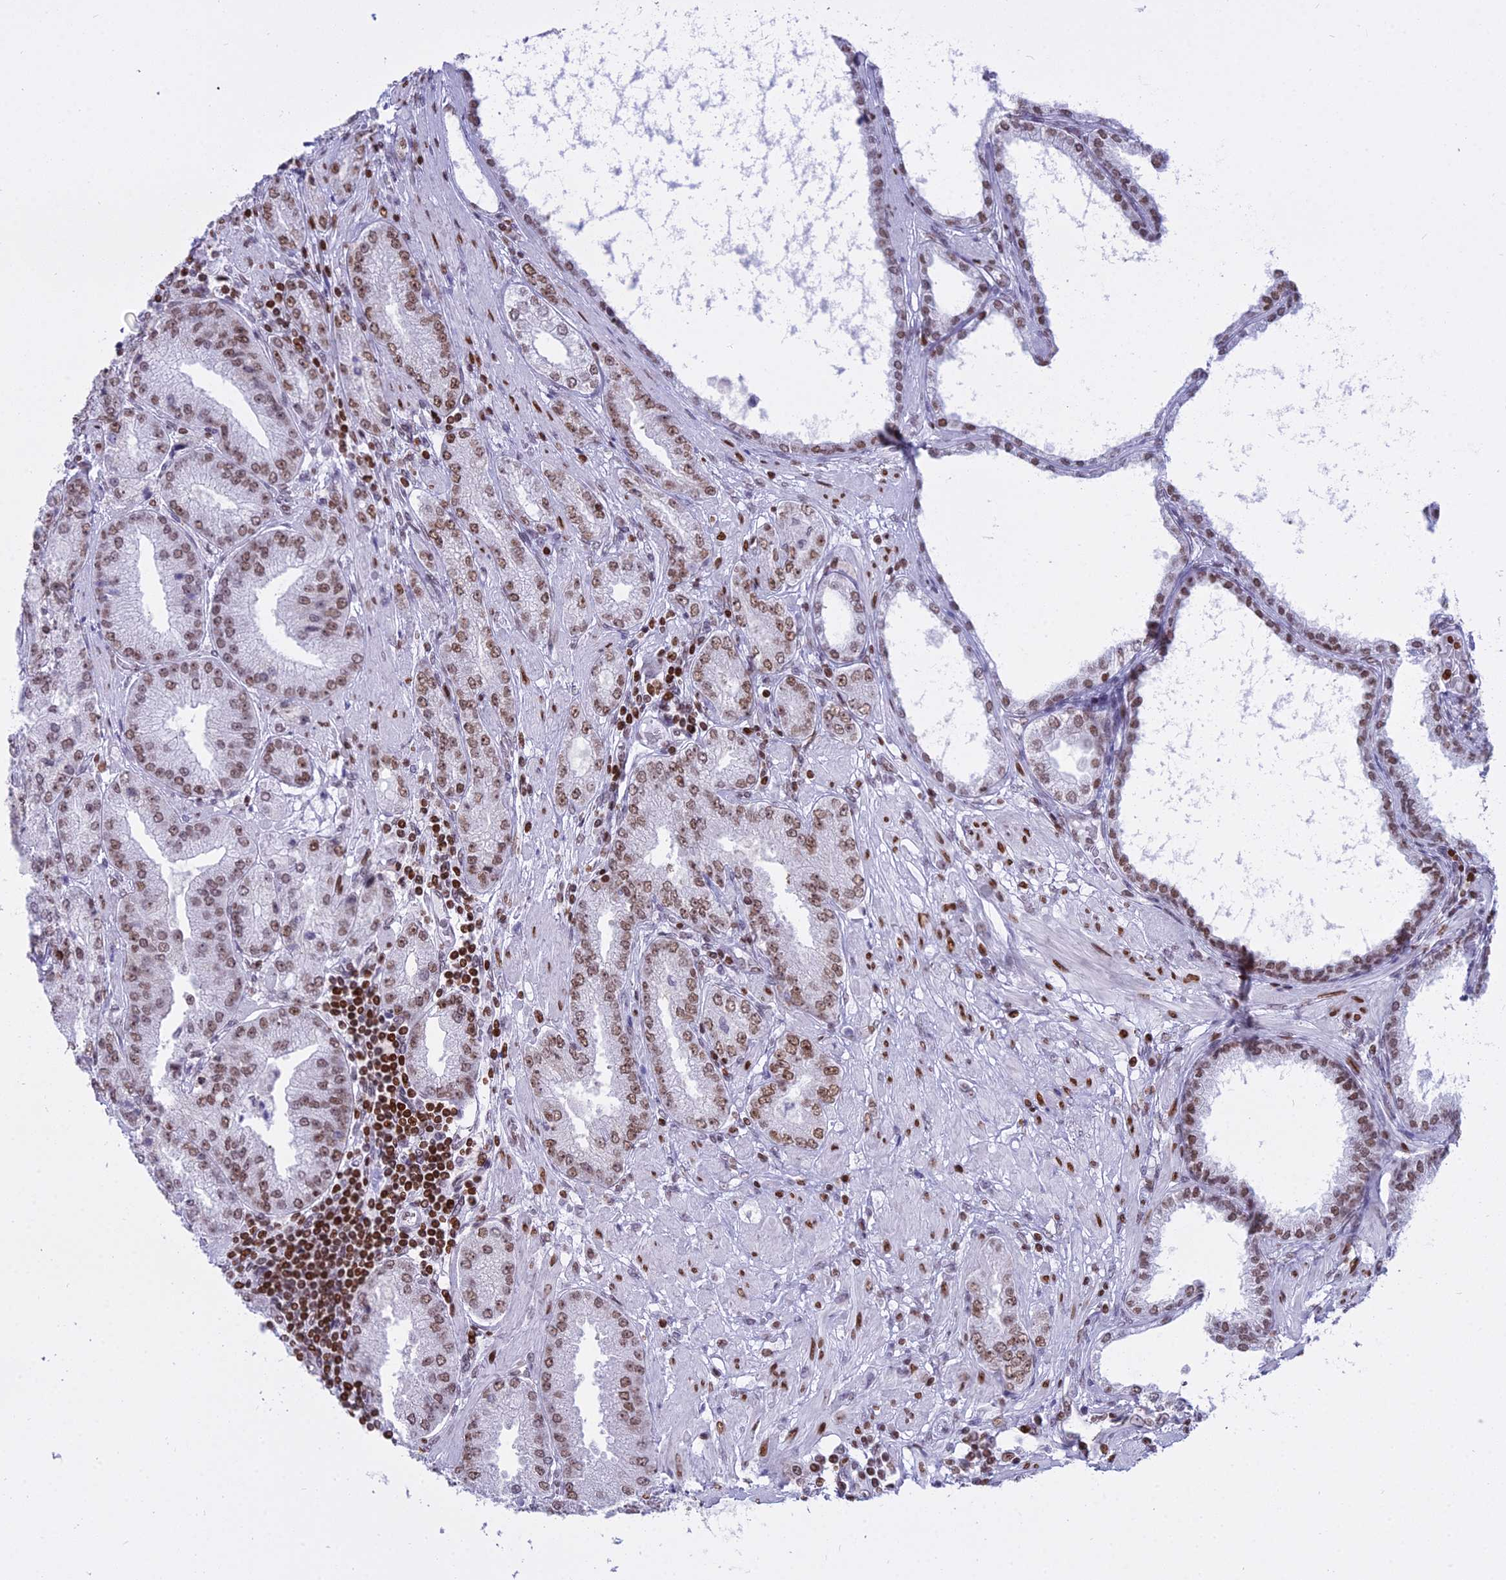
{"staining": {"intensity": "weak", "quantity": ">75%", "location": "nuclear"}, "tissue": "prostate cancer", "cell_type": "Tumor cells", "image_type": "cancer", "snomed": [{"axis": "morphology", "description": "Adenocarcinoma, High grade"}, {"axis": "topography", "description": "Prostate"}], "caption": "Prostate cancer stained with a protein marker shows weak staining in tumor cells.", "gene": "PARP1", "patient": {"sex": "male", "age": 71}}